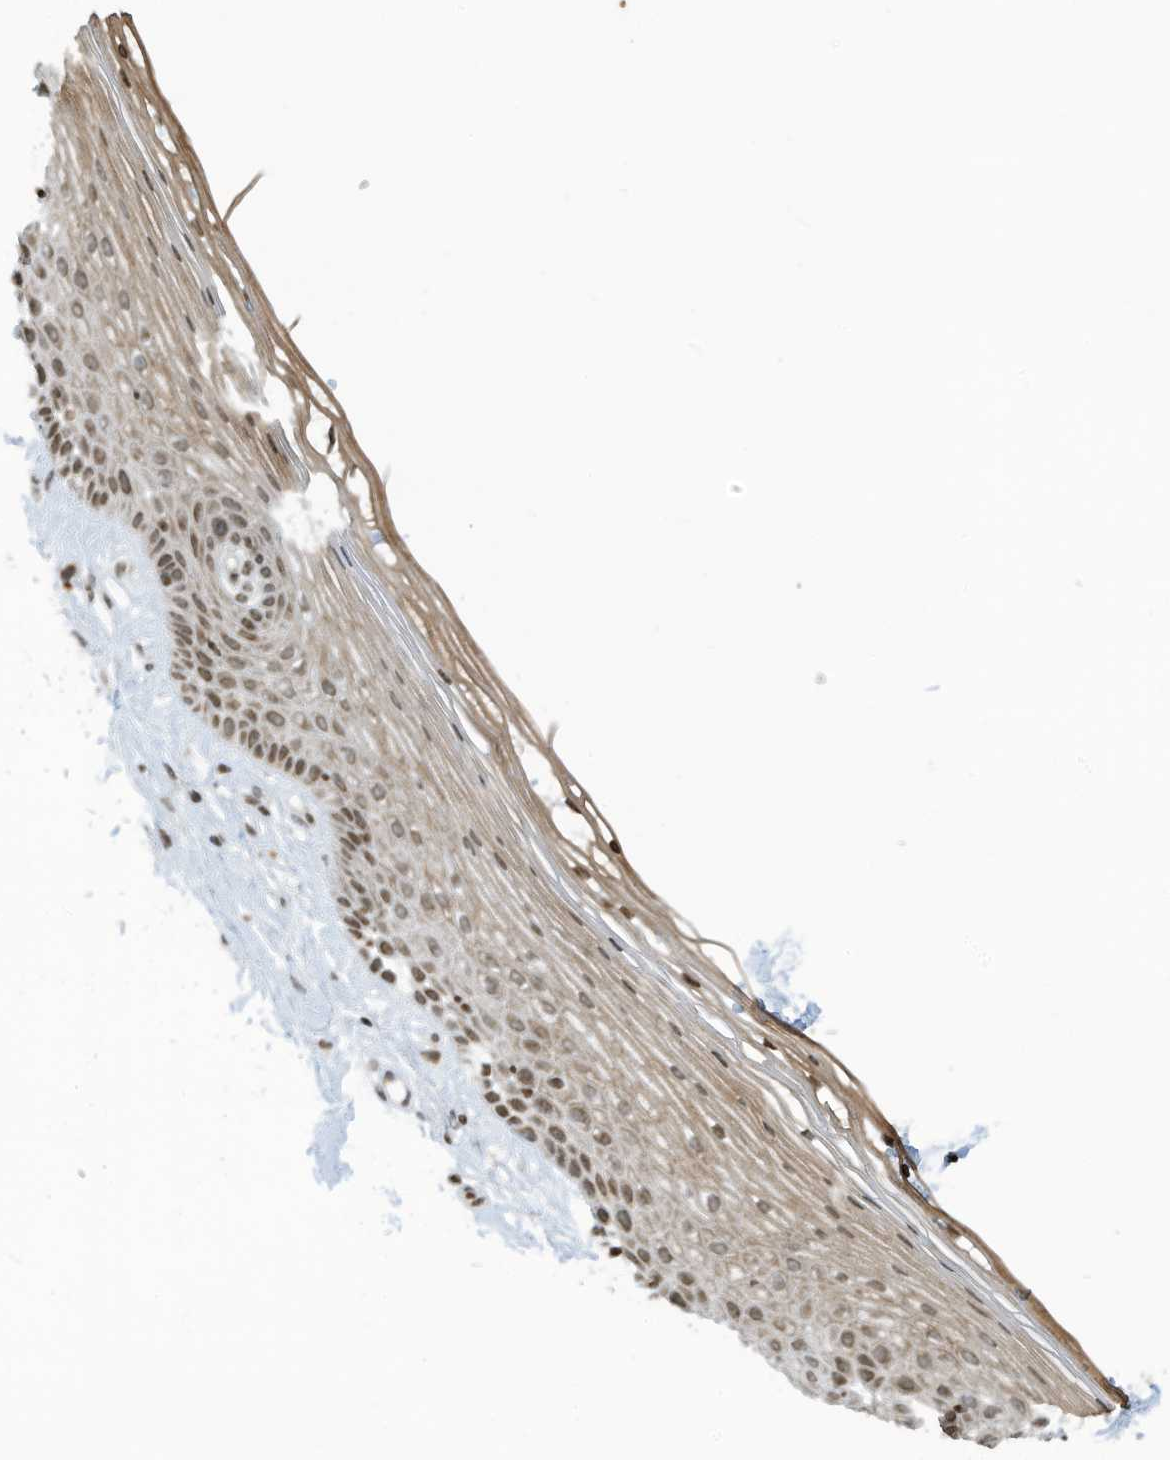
{"staining": {"intensity": "moderate", "quantity": ">75%", "location": "cytoplasmic/membranous,nuclear"}, "tissue": "vagina", "cell_type": "Squamous epithelial cells", "image_type": "normal", "snomed": [{"axis": "morphology", "description": "Normal tissue, NOS"}, {"axis": "topography", "description": "Vagina"}], "caption": "A histopathology image of human vagina stained for a protein displays moderate cytoplasmic/membranous,nuclear brown staining in squamous epithelial cells. (IHC, brightfield microscopy, high magnification).", "gene": "ADI1", "patient": {"sex": "female", "age": 46}}